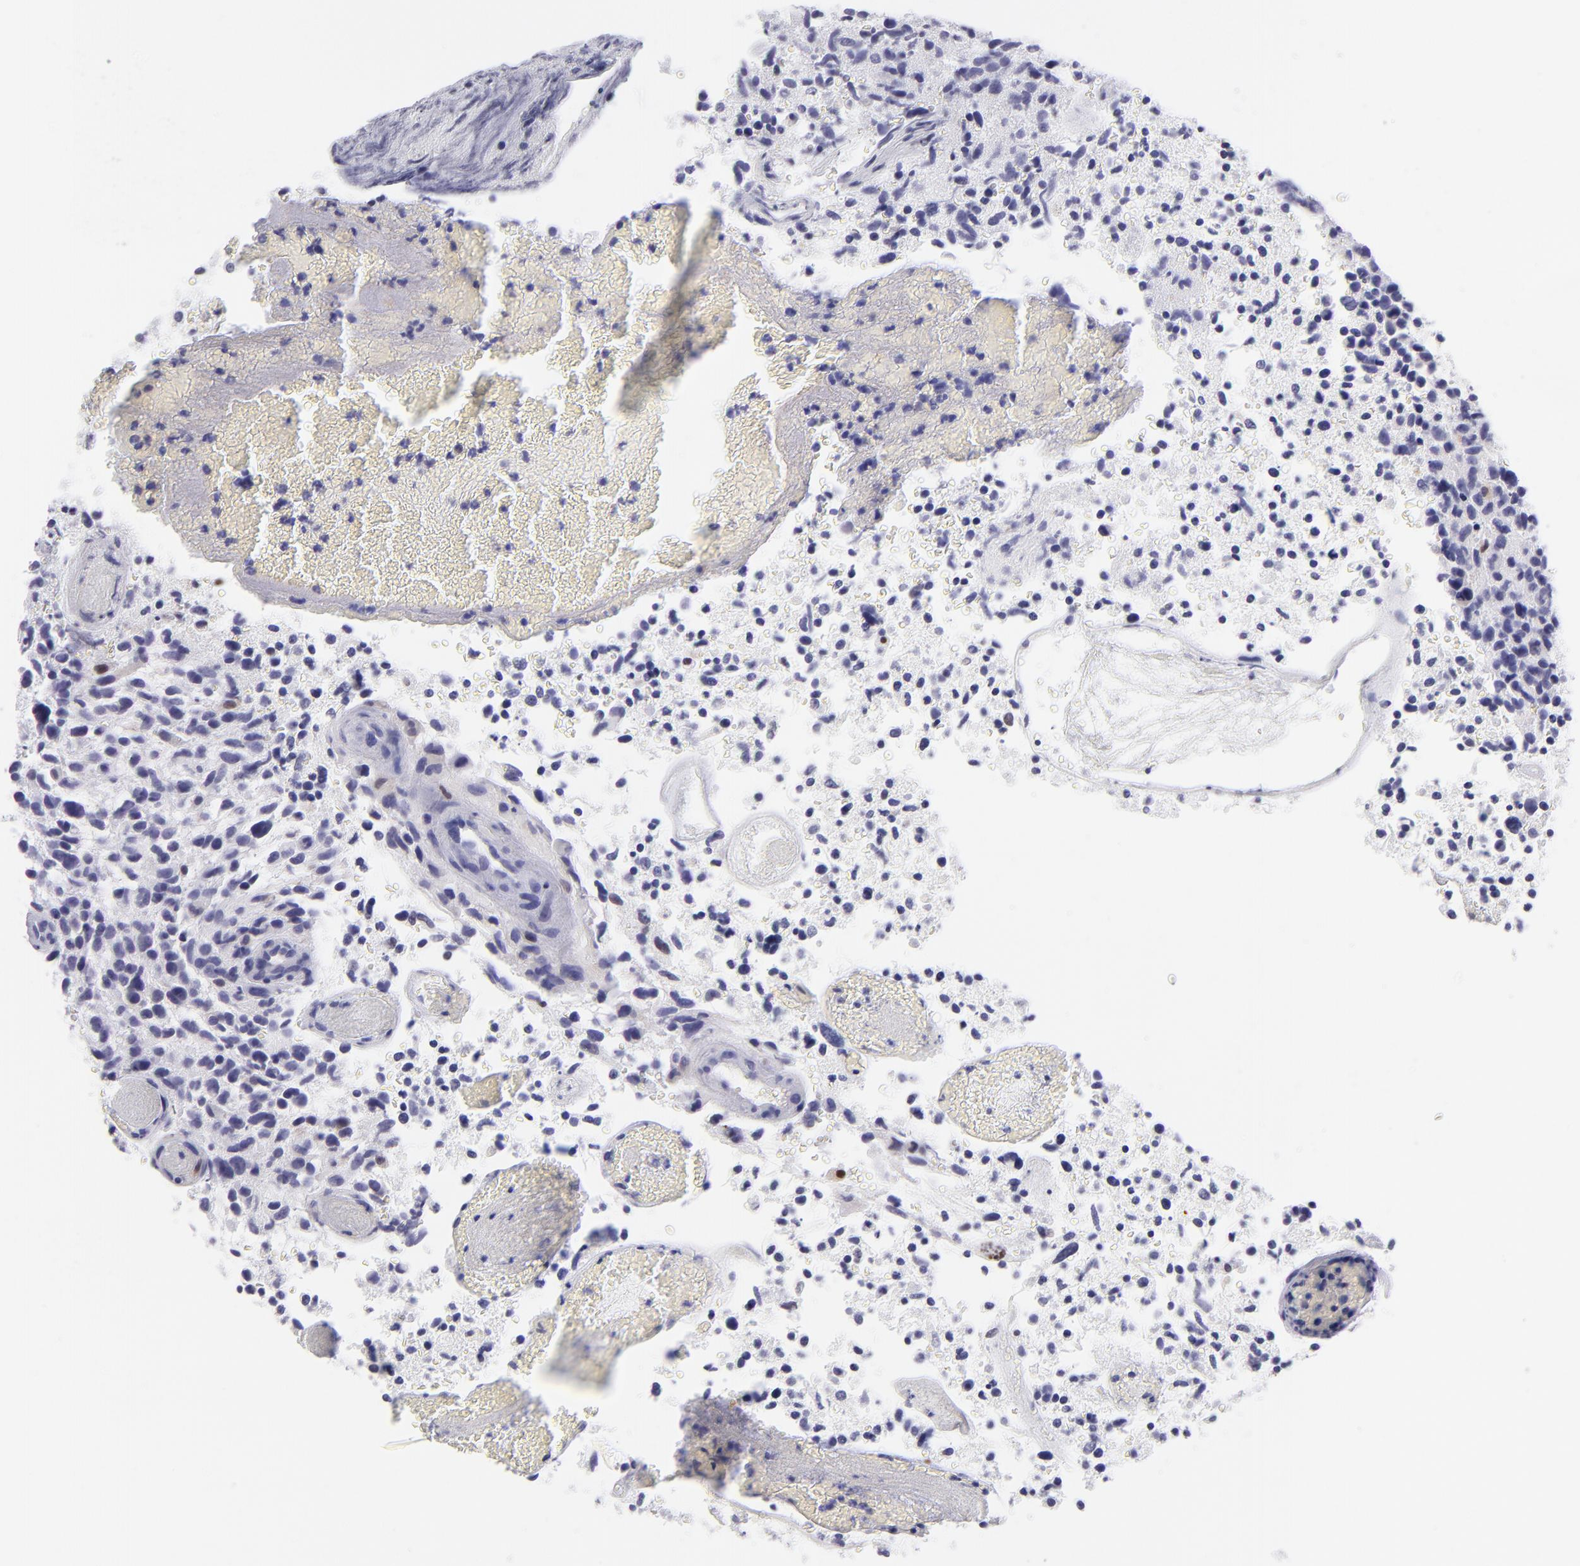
{"staining": {"intensity": "negative", "quantity": "none", "location": "none"}, "tissue": "glioma", "cell_type": "Tumor cells", "image_type": "cancer", "snomed": [{"axis": "morphology", "description": "Glioma, malignant, High grade"}, {"axis": "topography", "description": "Brain"}], "caption": "This is an IHC histopathology image of human malignant glioma (high-grade). There is no positivity in tumor cells.", "gene": "MITF", "patient": {"sex": "male", "age": 72}}